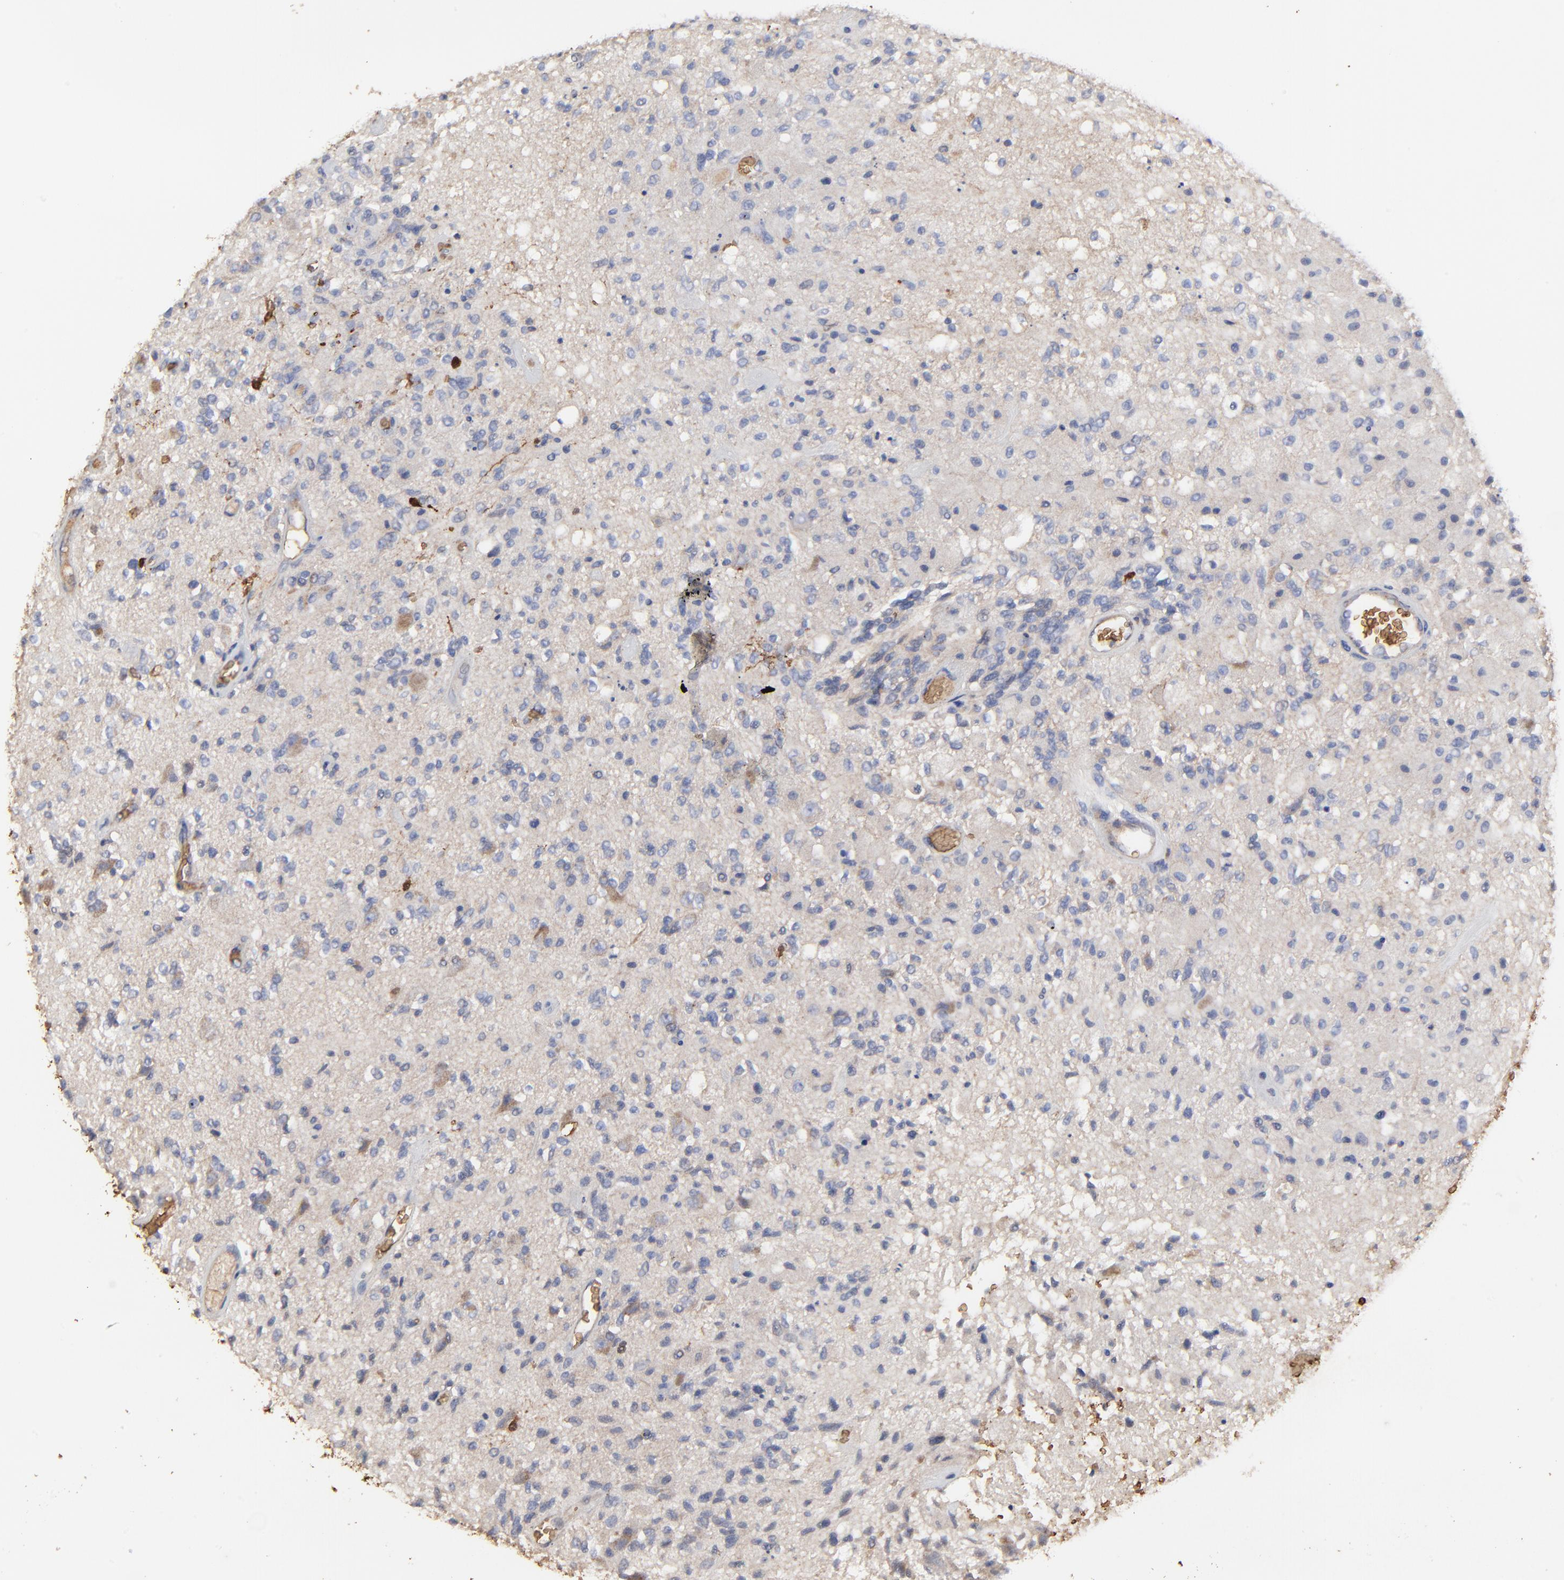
{"staining": {"intensity": "negative", "quantity": "none", "location": "none"}, "tissue": "glioma", "cell_type": "Tumor cells", "image_type": "cancer", "snomed": [{"axis": "morphology", "description": "Normal tissue, NOS"}, {"axis": "morphology", "description": "Glioma, malignant, High grade"}, {"axis": "topography", "description": "Cerebral cortex"}], "caption": "High power microscopy image of an IHC micrograph of malignant high-grade glioma, revealing no significant expression in tumor cells.", "gene": "PAG1", "patient": {"sex": "male", "age": 77}}